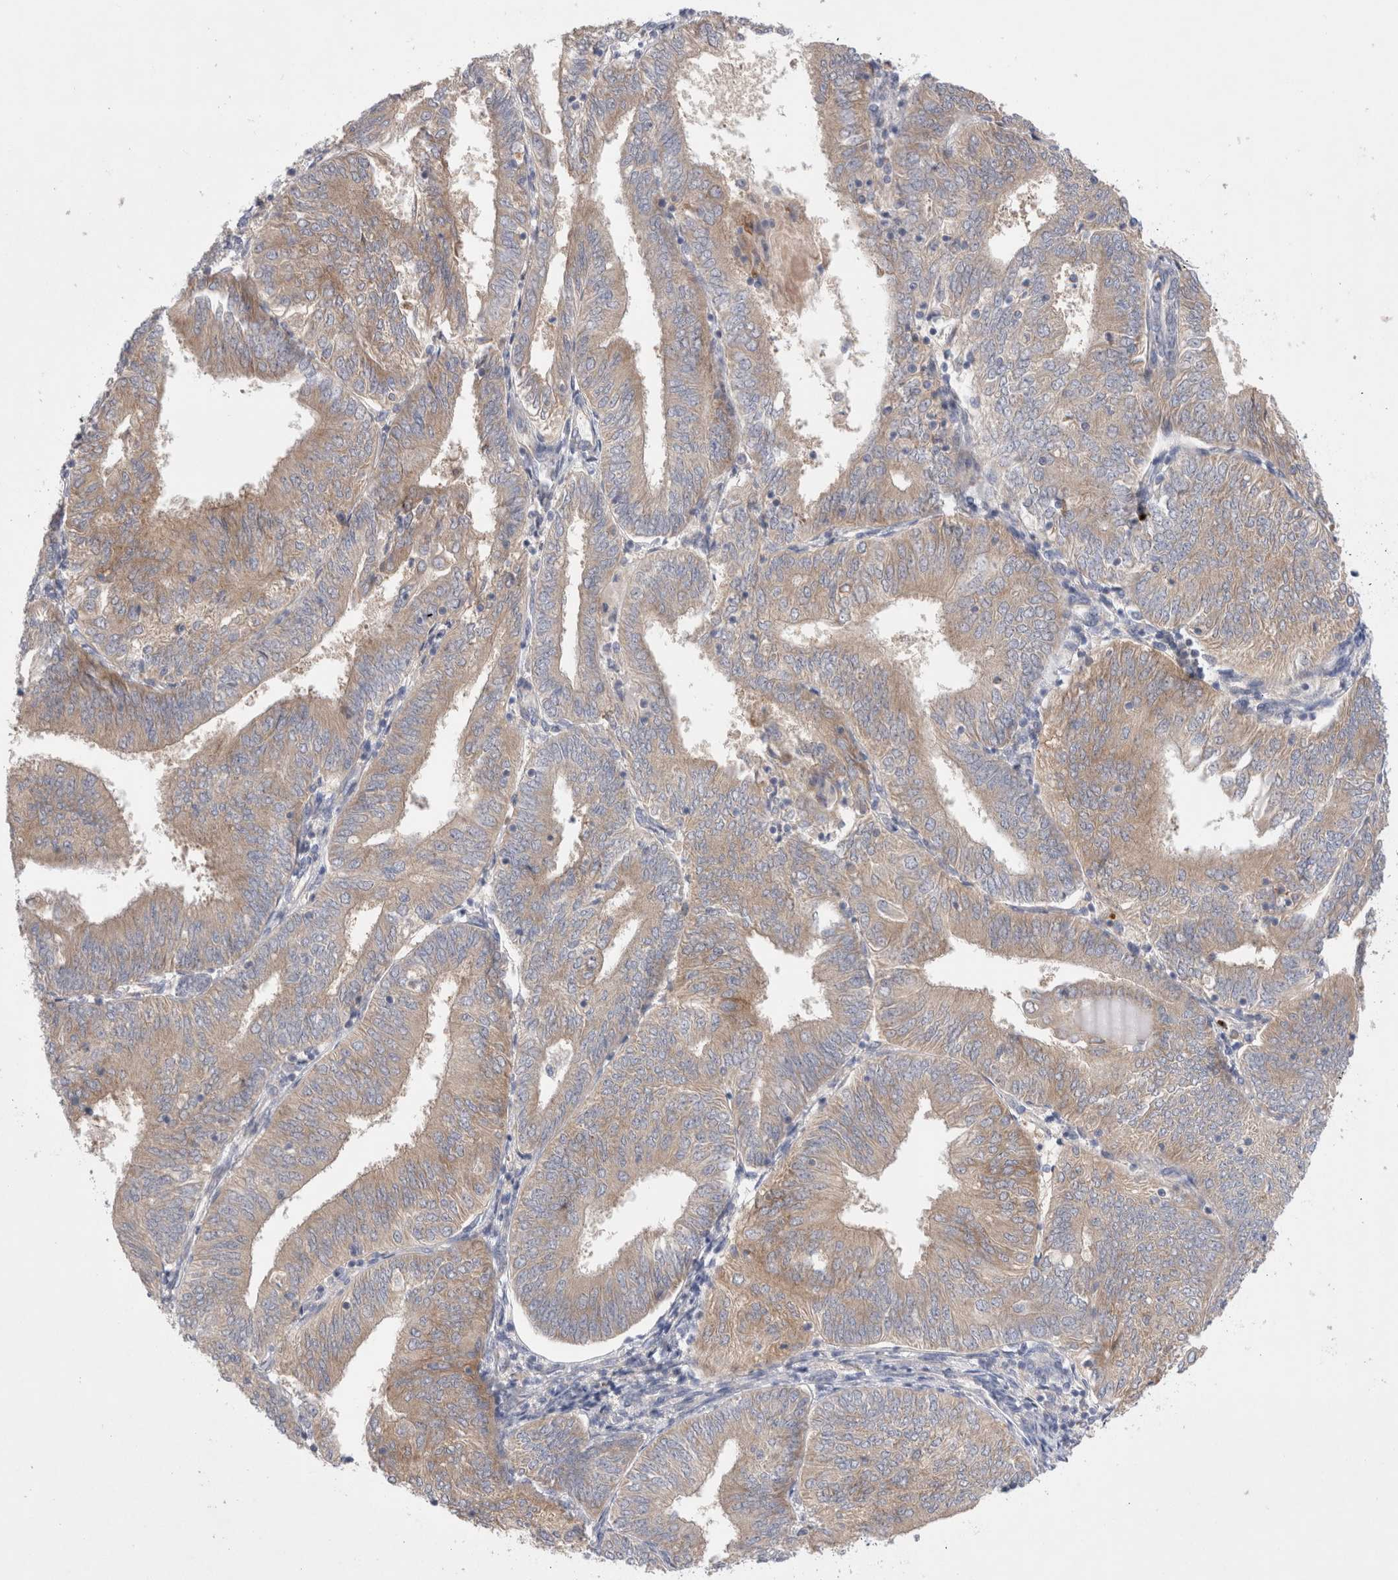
{"staining": {"intensity": "weak", "quantity": ">75%", "location": "cytoplasmic/membranous"}, "tissue": "endometrial cancer", "cell_type": "Tumor cells", "image_type": "cancer", "snomed": [{"axis": "morphology", "description": "Adenocarcinoma, NOS"}, {"axis": "topography", "description": "Endometrium"}], "caption": "High-magnification brightfield microscopy of endometrial cancer stained with DAB (3,3'-diaminobenzidine) (brown) and counterstained with hematoxylin (blue). tumor cells exhibit weak cytoplasmic/membranous staining is appreciated in about>75% of cells. (brown staining indicates protein expression, while blue staining denotes nuclei).", "gene": "RBM12B", "patient": {"sex": "female", "age": 58}}